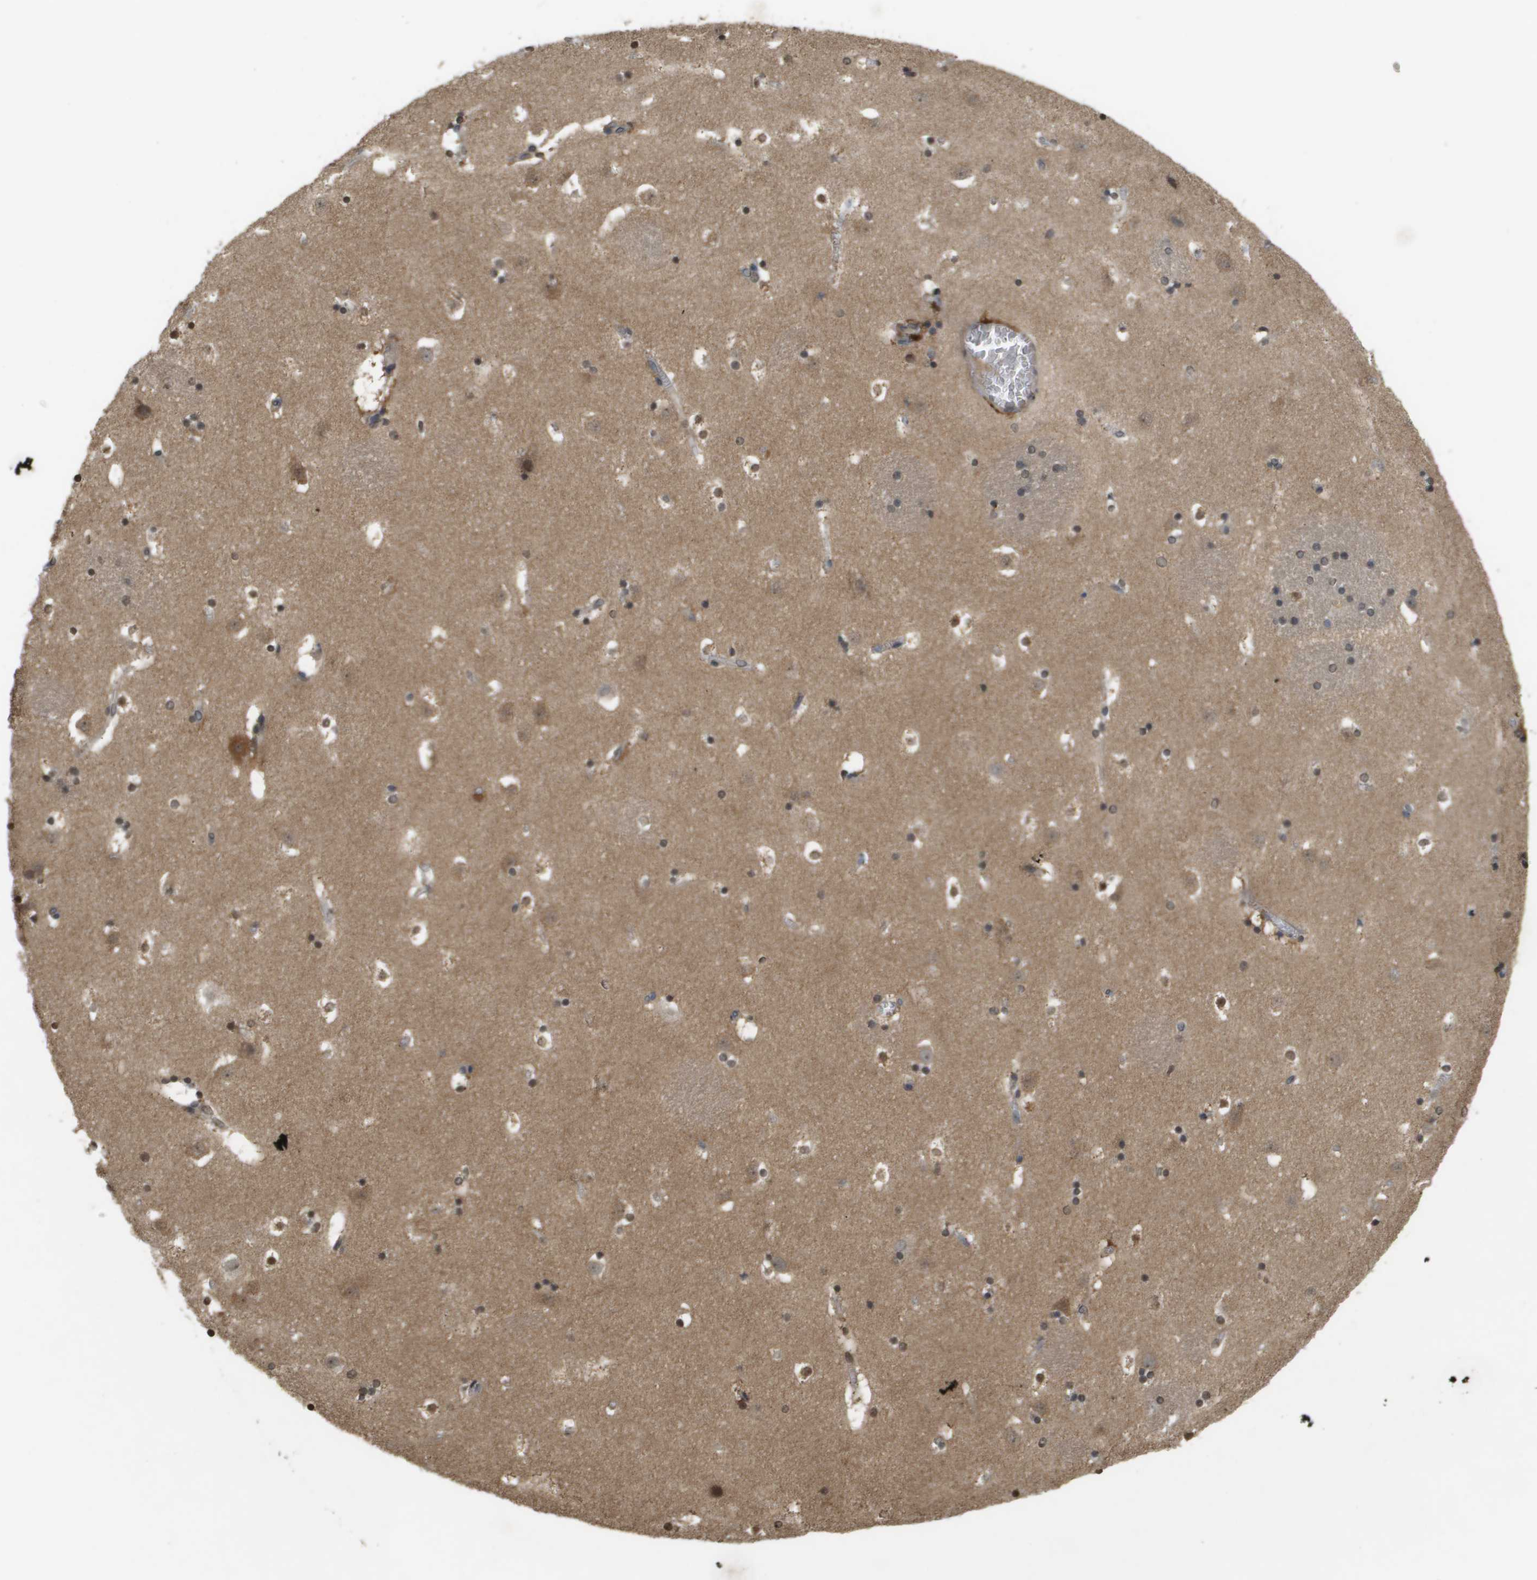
{"staining": {"intensity": "strong", "quantity": "25%-75%", "location": "nuclear"}, "tissue": "caudate", "cell_type": "Glial cells", "image_type": "normal", "snomed": [{"axis": "morphology", "description": "Normal tissue, NOS"}, {"axis": "topography", "description": "Lateral ventricle wall"}], "caption": "Immunohistochemistry image of normal caudate: caudate stained using immunohistochemistry (IHC) demonstrates high levels of strong protein expression localized specifically in the nuclear of glial cells, appearing as a nuclear brown color.", "gene": "RAB21", "patient": {"sex": "male", "age": 45}}